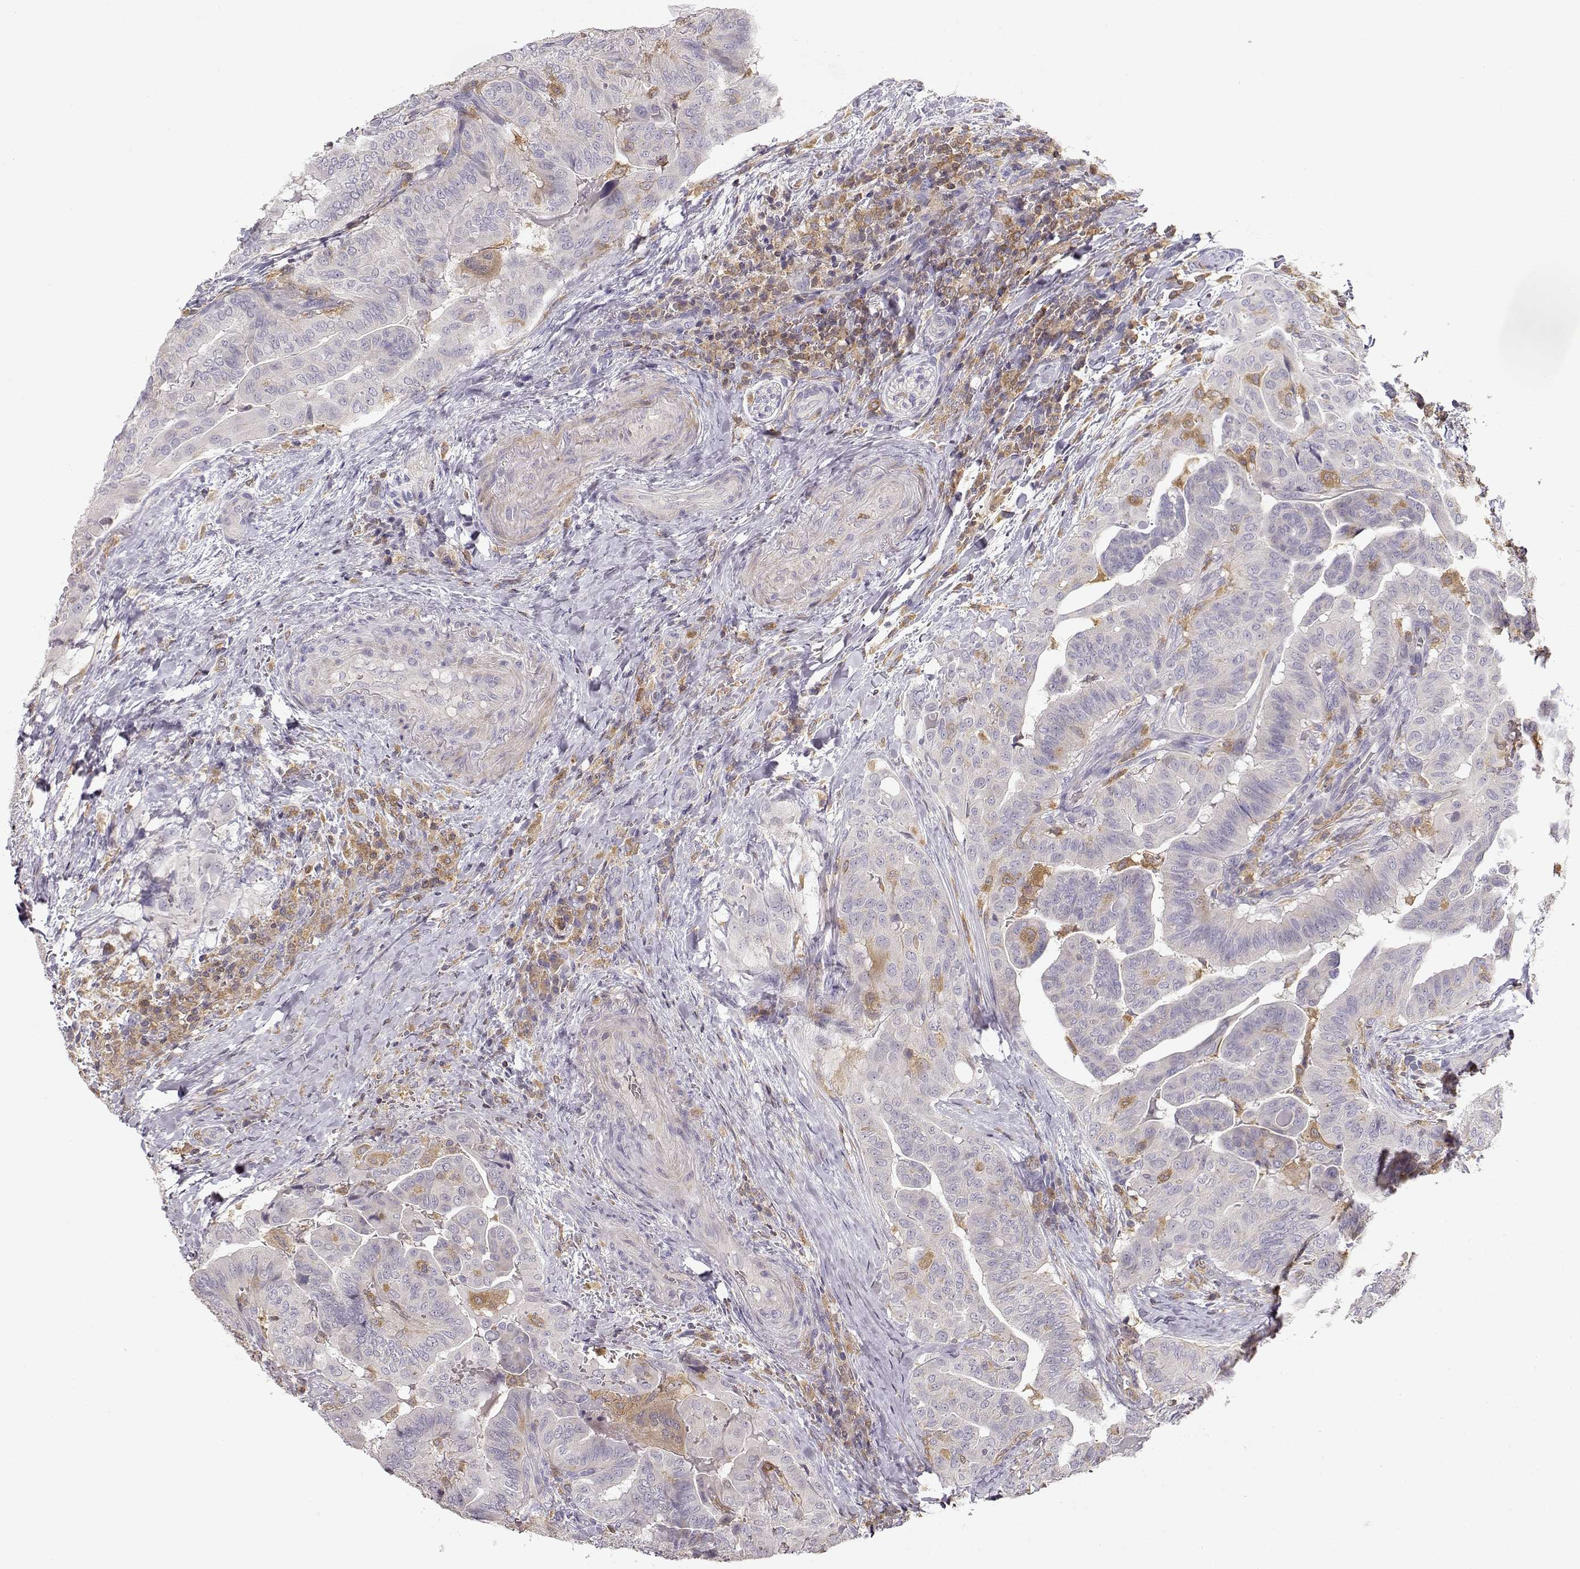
{"staining": {"intensity": "negative", "quantity": "none", "location": "none"}, "tissue": "thyroid cancer", "cell_type": "Tumor cells", "image_type": "cancer", "snomed": [{"axis": "morphology", "description": "Papillary adenocarcinoma, NOS"}, {"axis": "topography", "description": "Thyroid gland"}], "caption": "The image displays no significant expression in tumor cells of papillary adenocarcinoma (thyroid).", "gene": "VAV1", "patient": {"sex": "female", "age": 68}}